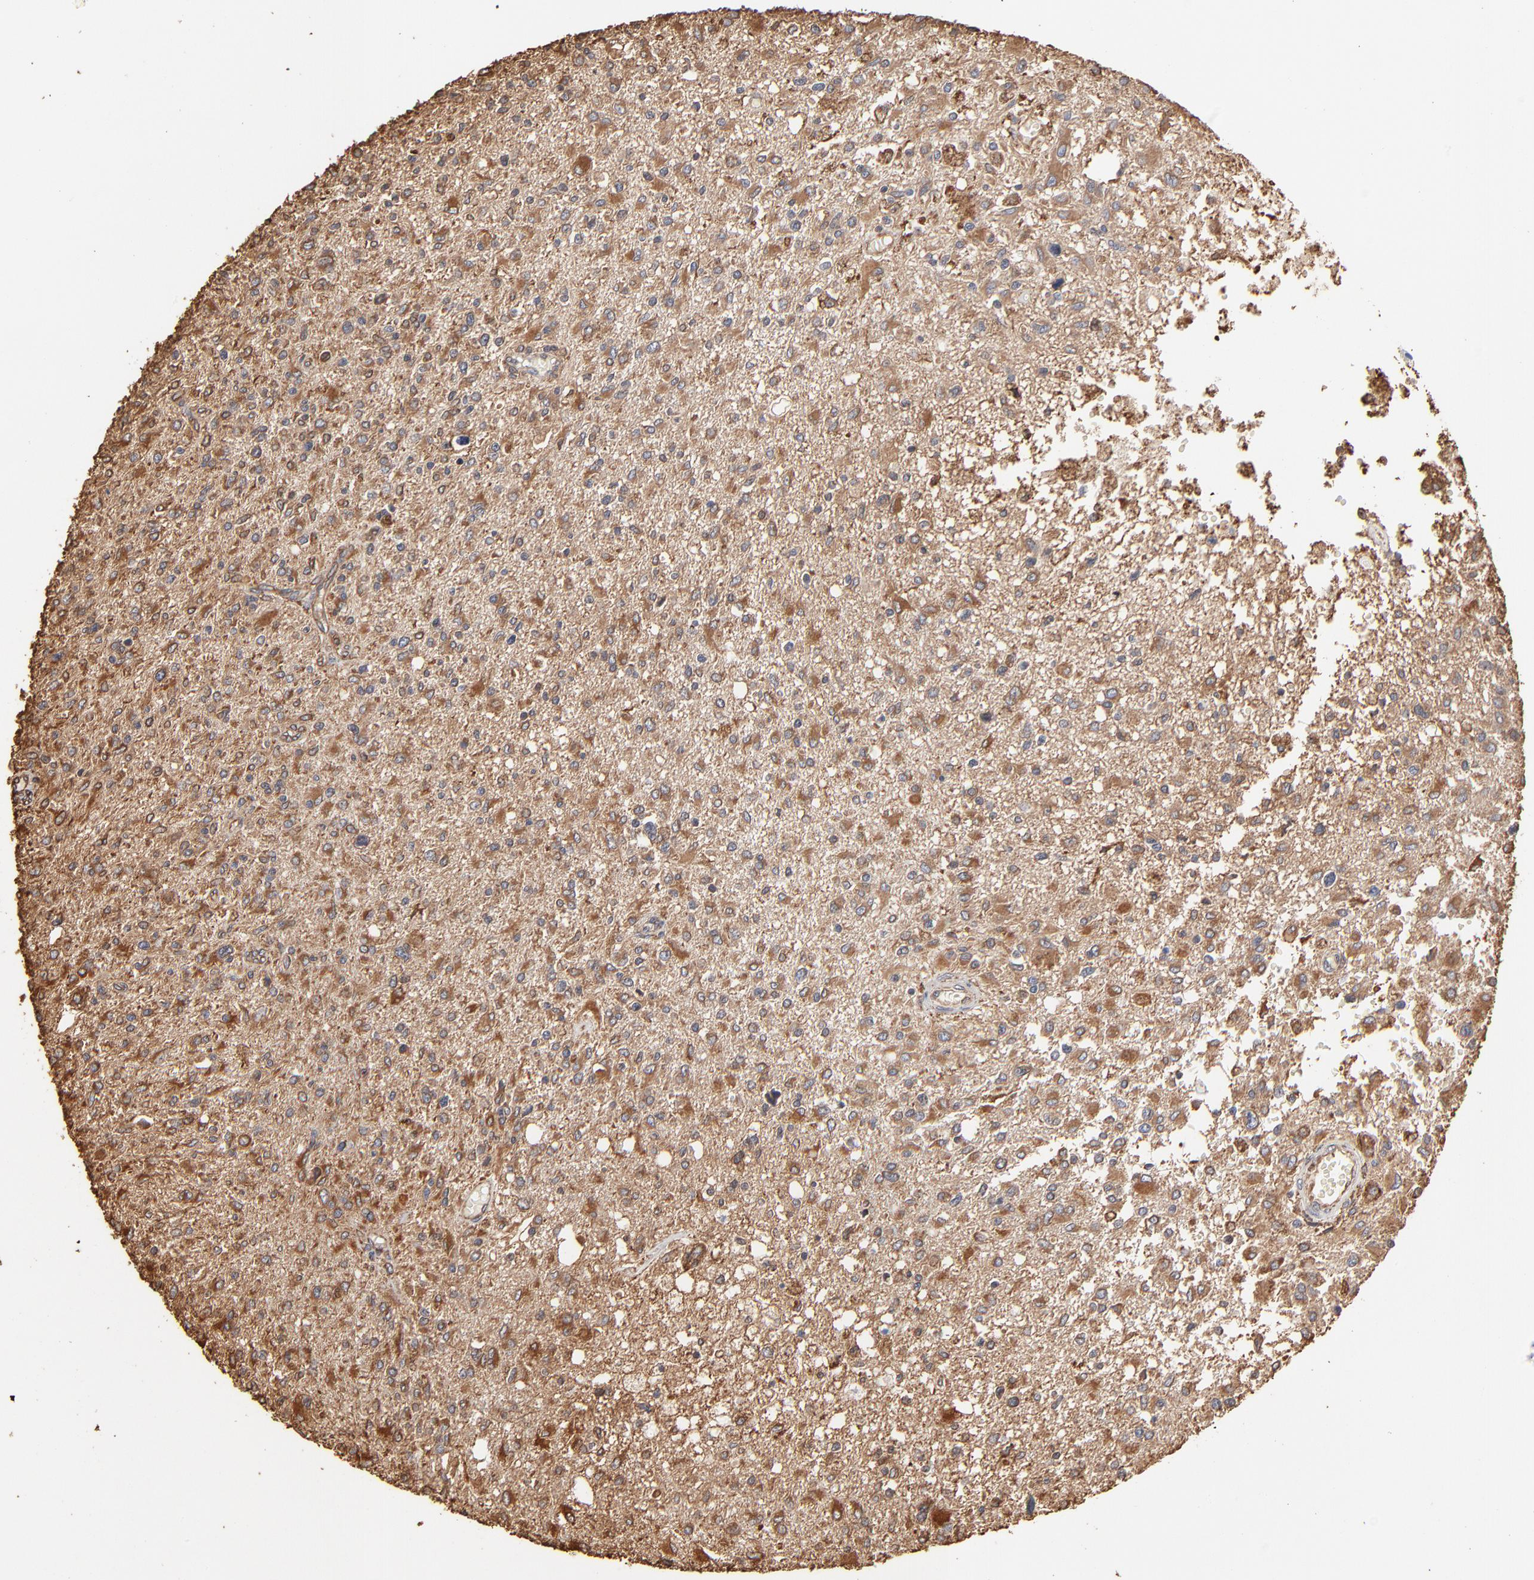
{"staining": {"intensity": "moderate", "quantity": ">75%", "location": "cytoplasmic/membranous"}, "tissue": "glioma", "cell_type": "Tumor cells", "image_type": "cancer", "snomed": [{"axis": "morphology", "description": "Glioma, malignant, High grade"}, {"axis": "topography", "description": "Cerebral cortex"}], "caption": "Protein expression analysis of high-grade glioma (malignant) demonstrates moderate cytoplasmic/membranous staining in approximately >75% of tumor cells.", "gene": "PDIA3", "patient": {"sex": "male", "age": 76}}